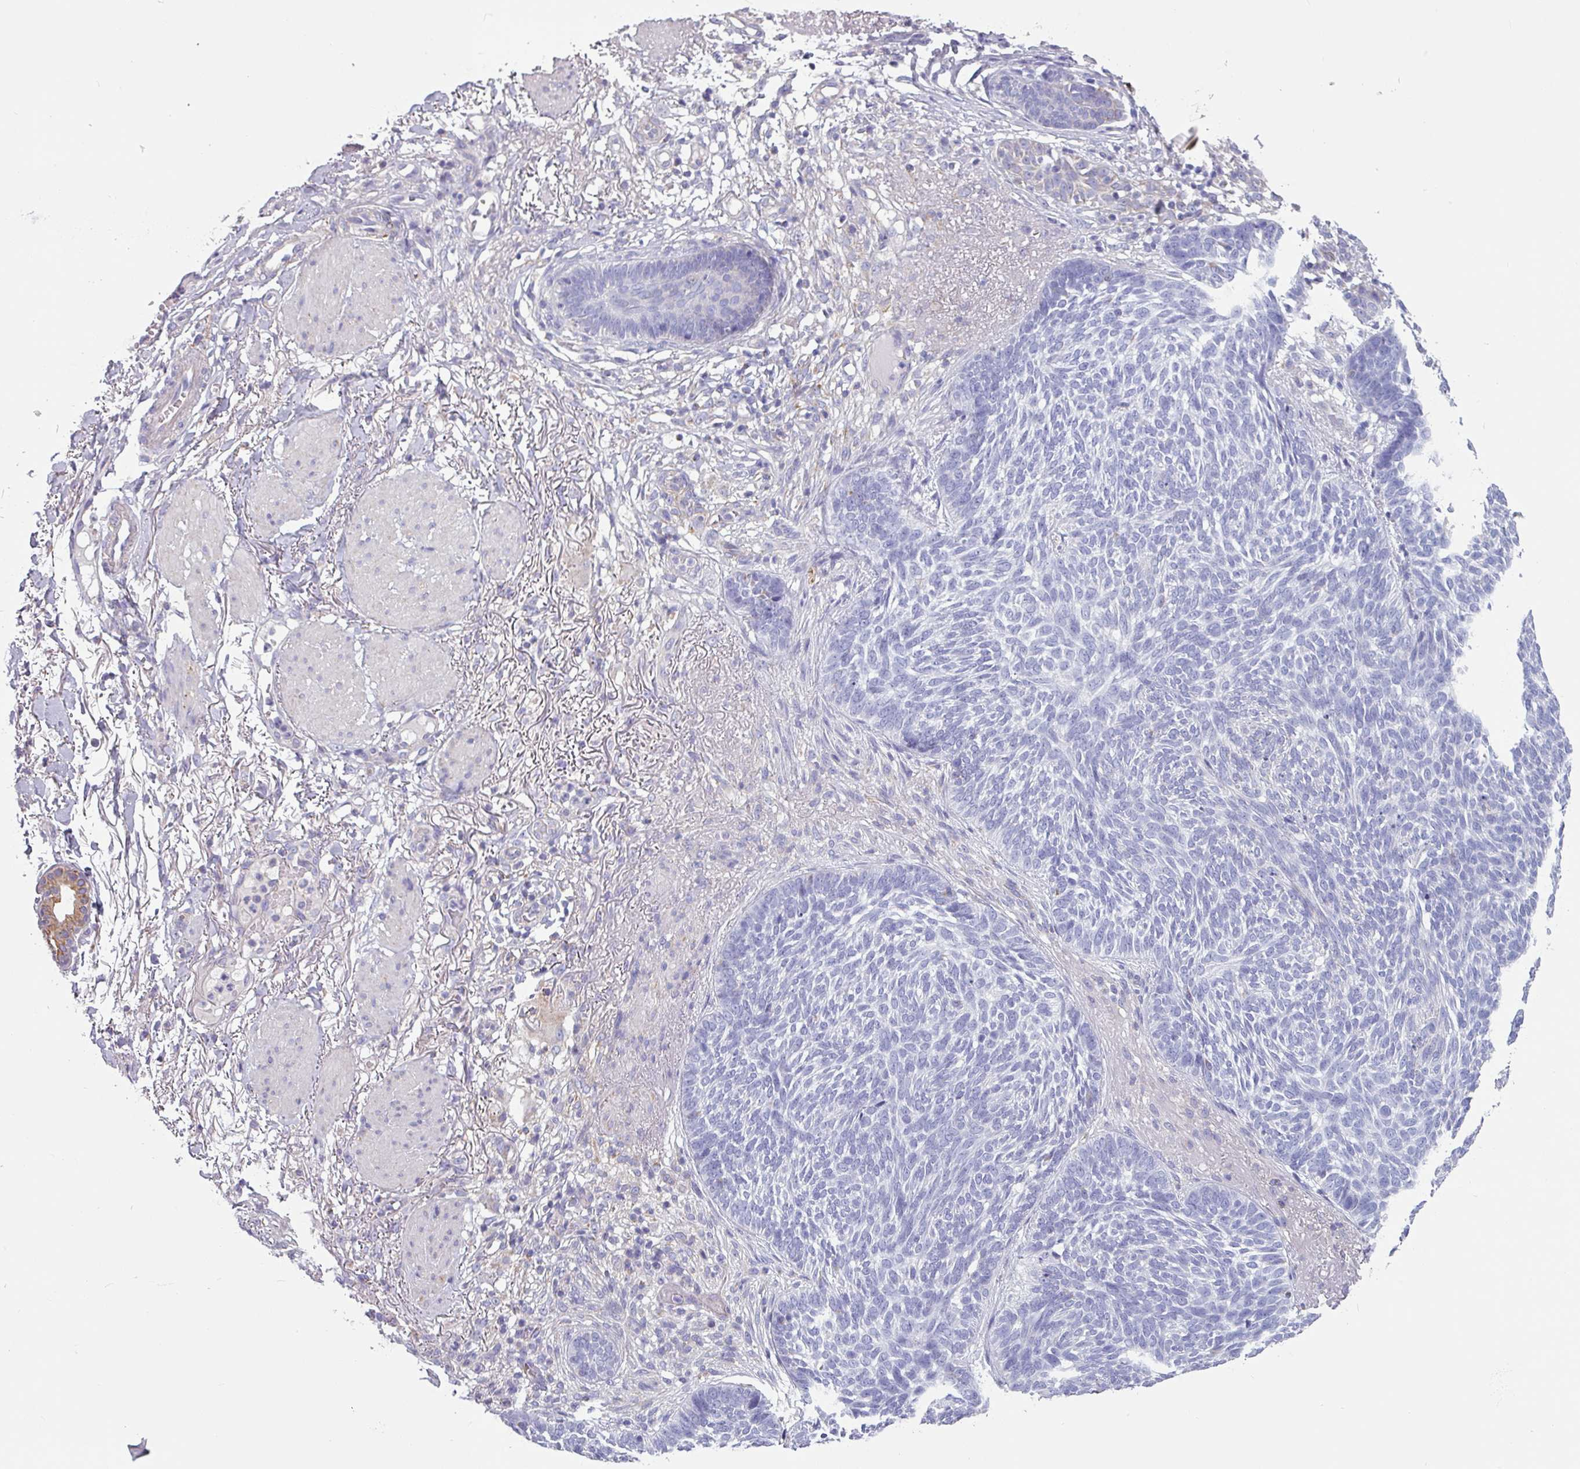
{"staining": {"intensity": "negative", "quantity": "none", "location": "none"}, "tissue": "skin cancer", "cell_type": "Tumor cells", "image_type": "cancer", "snomed": [{"axis": "morphology", "description": "Normal tissue, NOS"}, {"axis": "morphology", "description": "Basal cell carcinoma"}, {"axis": "topography", "description": "Skin"}], "caption": "Skin cancer stained for a protein using immunohistochemistry (IHC) displays no expression tumor cells.", "gene": "CAMK1", "patient": {"sex": "male", "age": 64}}